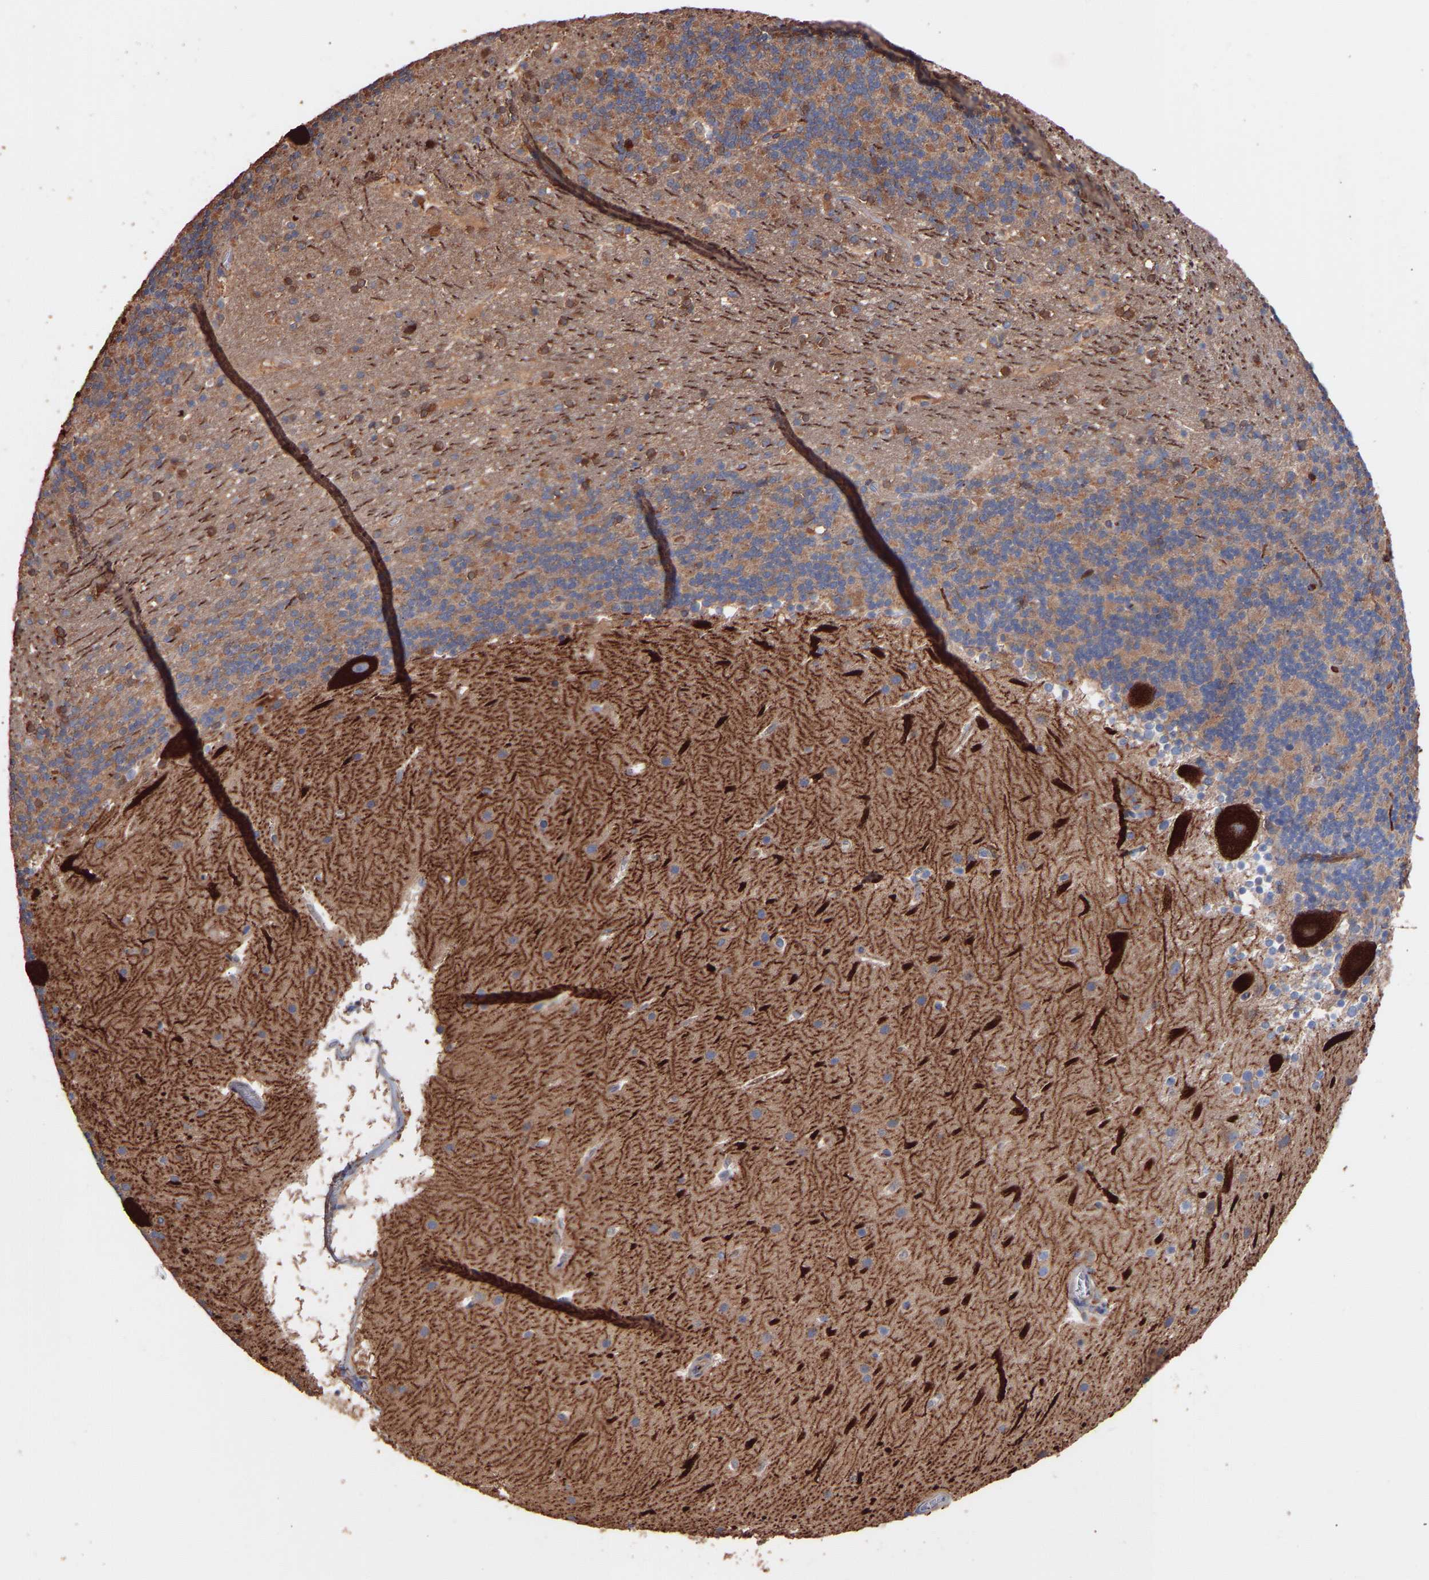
{"staining": {"intensity": "strong", "quantity": ">75%", "location": "cytoplasmic/membranous"}, "tissue": "cerebellum", "cell_type": "Cells in granular layer", "image_type": "normal", "snomed": [{"axis": "morphology", "description": "Normal tissue, NOS"}, {"axis": "topography", "description": "Cerebellum"}], "caption": "Immunohistochemical staining of unremarkable human cerebellum demonstrates strong cytoplasmic/membranous protein expression in about >75% of cells in granular layer. (IHC, brightfield microscopy, high magnification).", "gene": "TMEM268", "patient": {"sex": "male", "age": 45}}